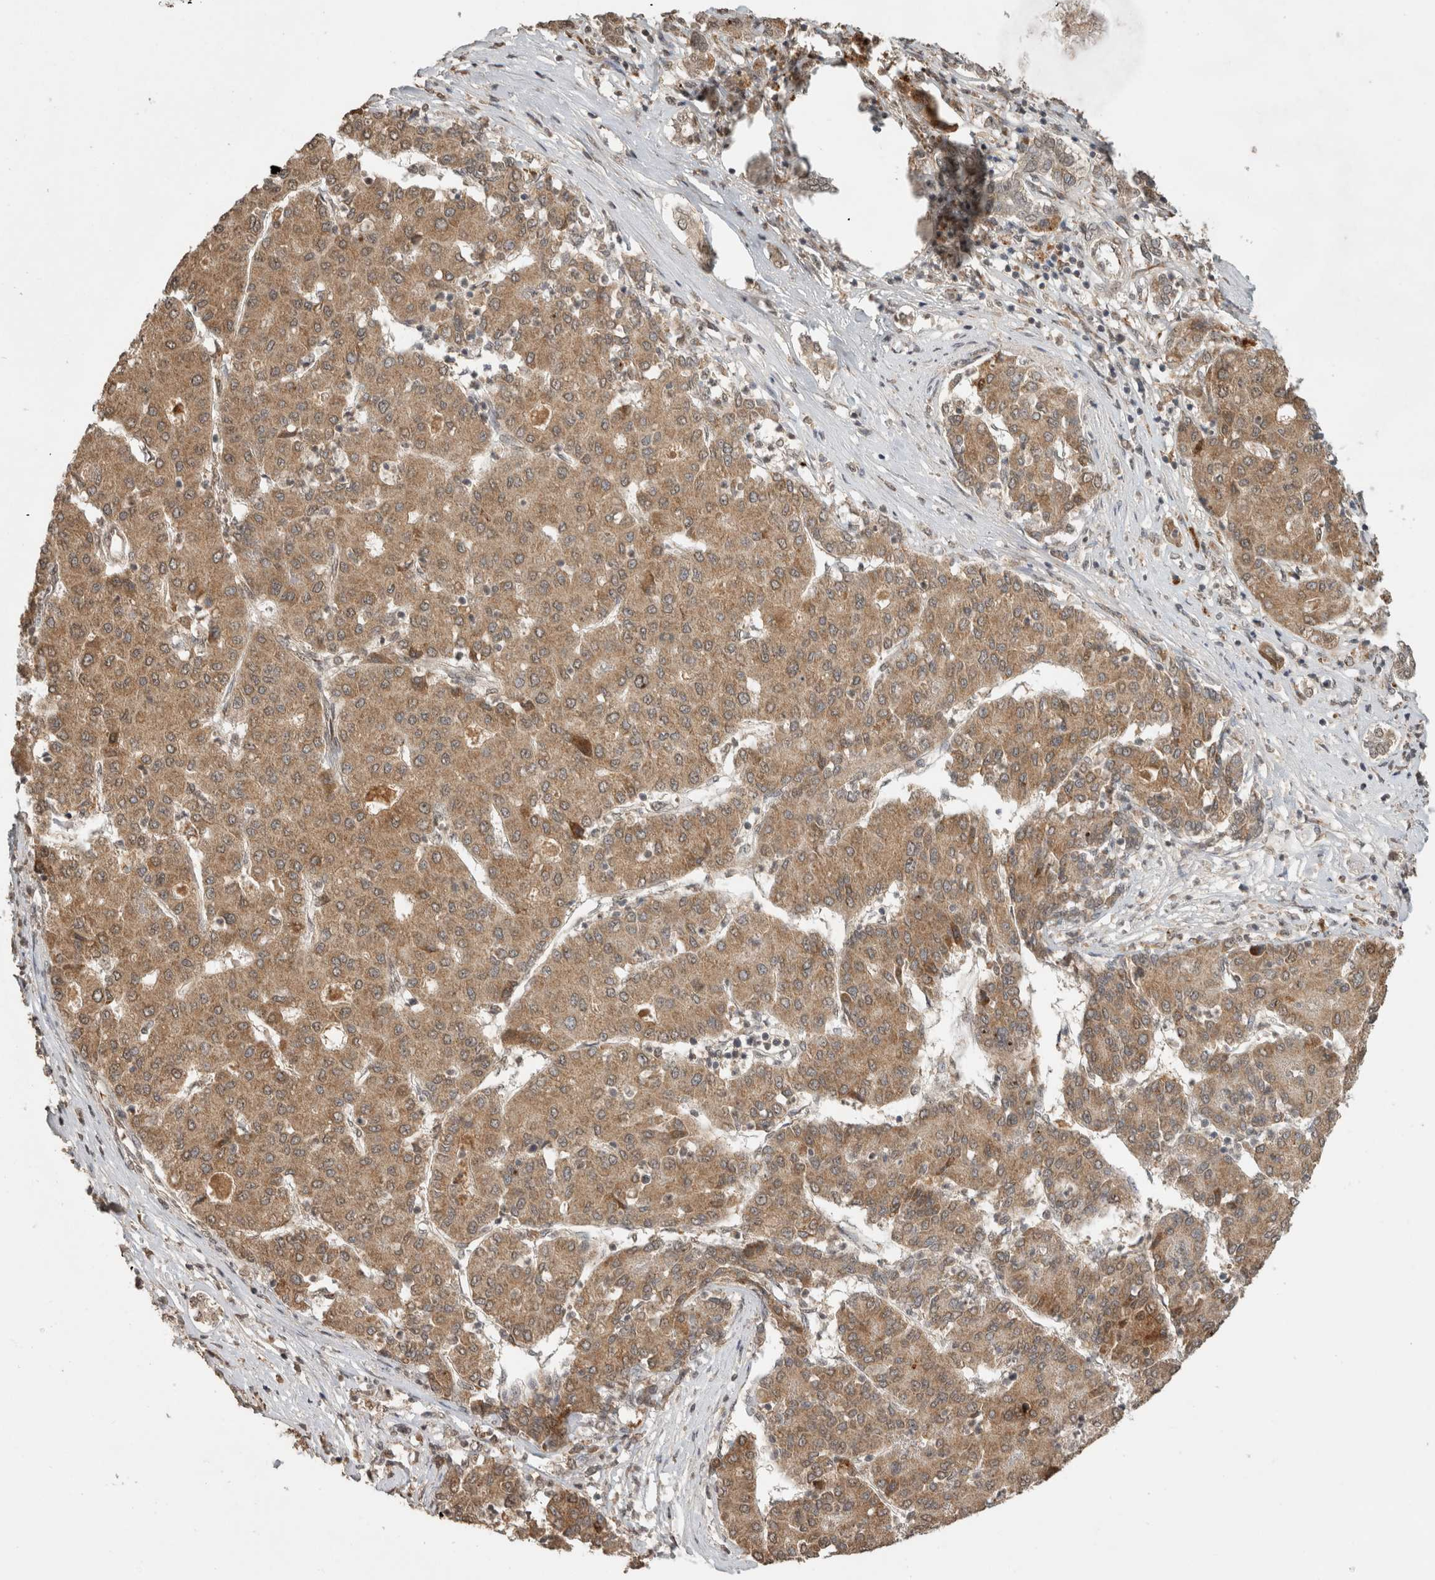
{"staining": {"intensity": "moderate", "quantity": ">75%", "location": "cytoplasmic/membranous"}, "tissue": "liver cancer", "cell_type": "Tumor cells", "image_type": "cancer", "snomed": [{"axis": "morphology", "description": "Carcinoma, Hepatocellular, NOS"}, {"axis": "topography", "description": "Liver"}], "caption": "This histopathology image reveals IHC staining of liver cancer (hepatocellular carcinoma), with medium moderate cytoplasmic/membranous positivity in about >75% of tumor cells.", "gene": "FAM3A", "patient": {"sex": "male", "age": 65}}